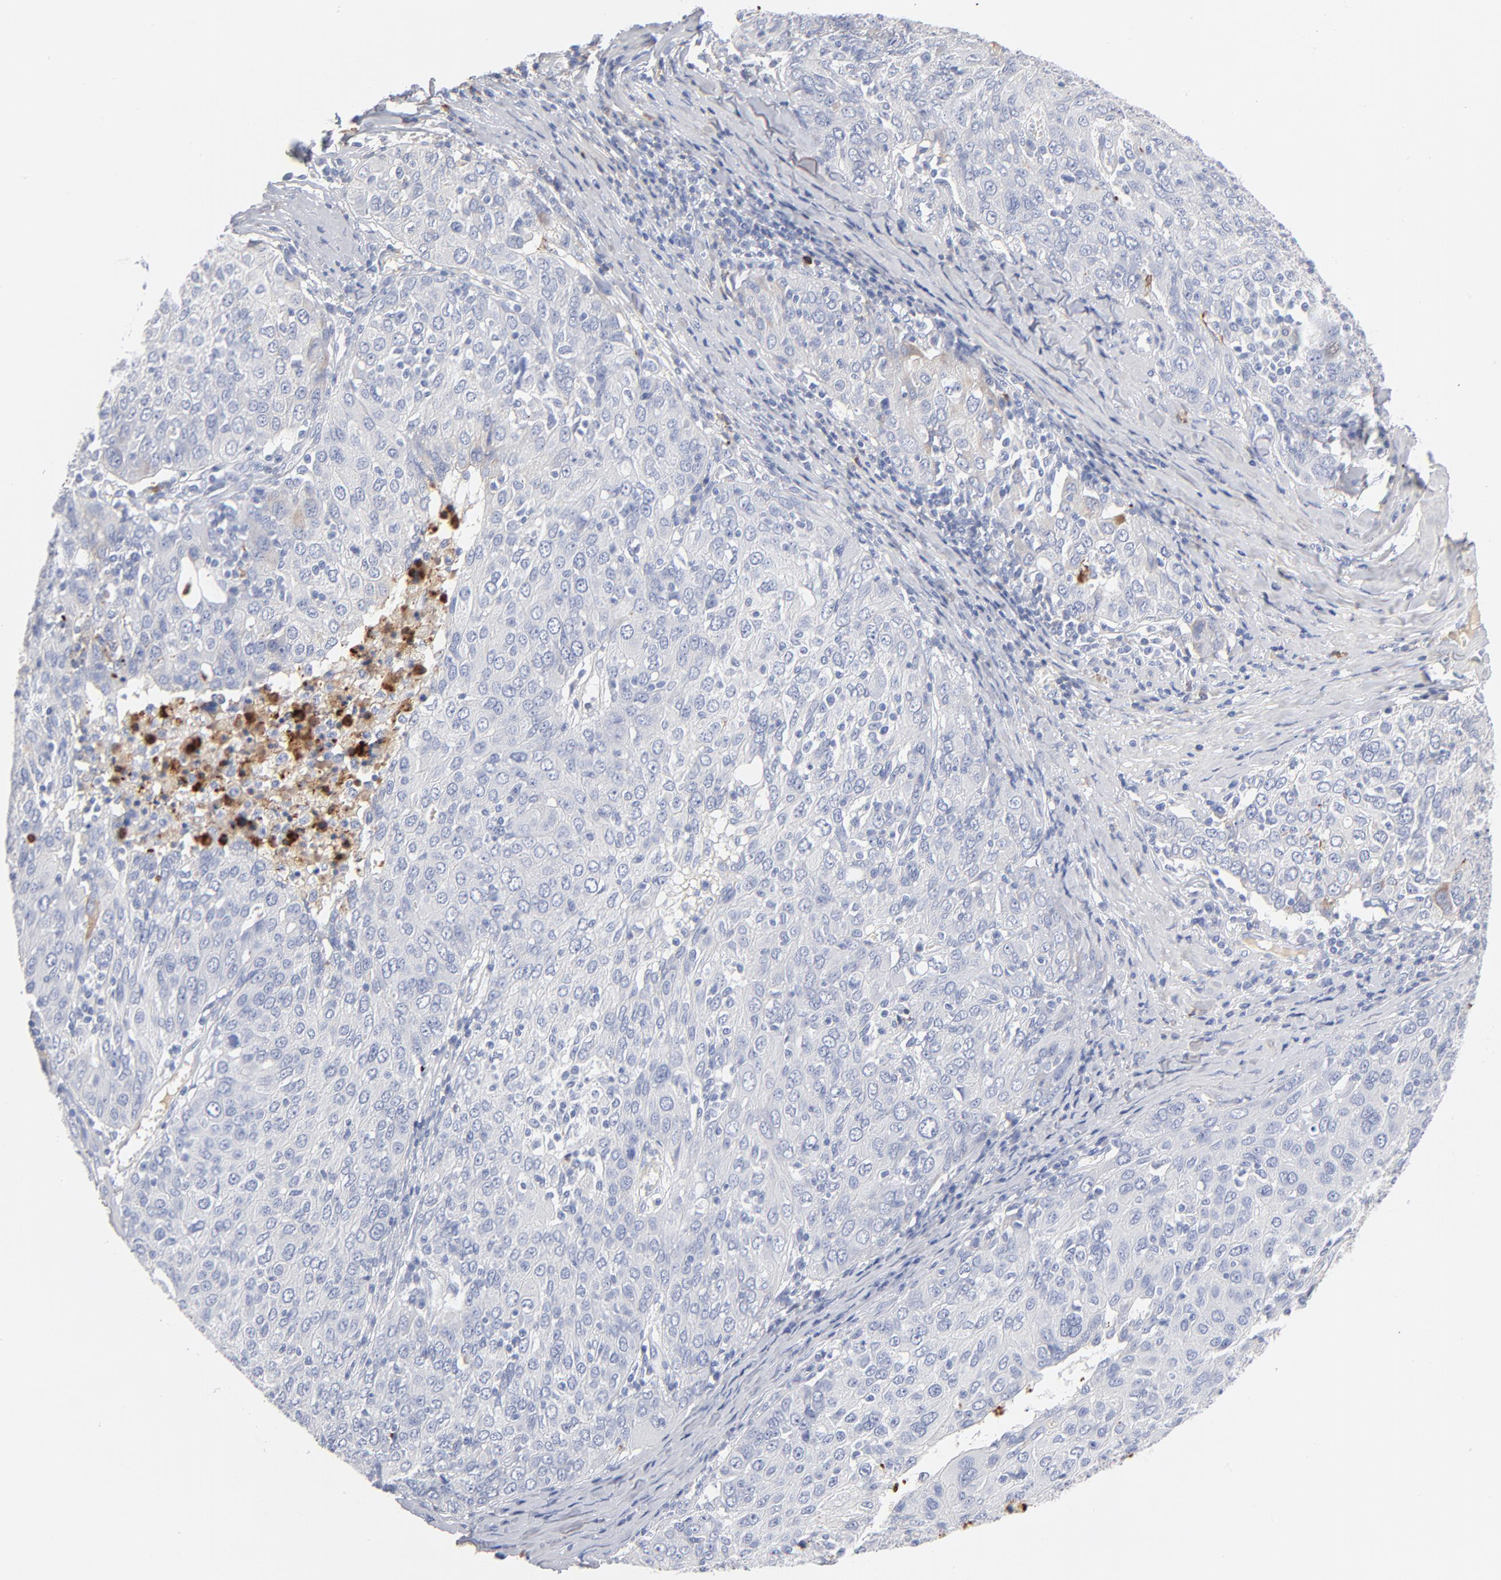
{"staining": {"intensity": "negative", "quantity": "none", "location": "none"}, "tissue": "ovarian cancer", "cell_type": "Tumor cells", "image_type": "cancer", "snomed": [{"axis": "morphology", "description": "Carcinoma, endometroid"}, {"axis": "topography", "description": "Ovary"}], "caption": "Immunohistochemistry histopathology image of neoplastic tissue: human endometroid carcinoma (ovarian) stained with DAB exhibits no significant protein expression in tumor cells. The staining was performed using DAB to visualize the protein expression in brown, while the nuclei were stained in blue with hematoxylin (Magnification: 20x).", "gene": "APOH", "patient": {"sex": "female", "age": 50}}